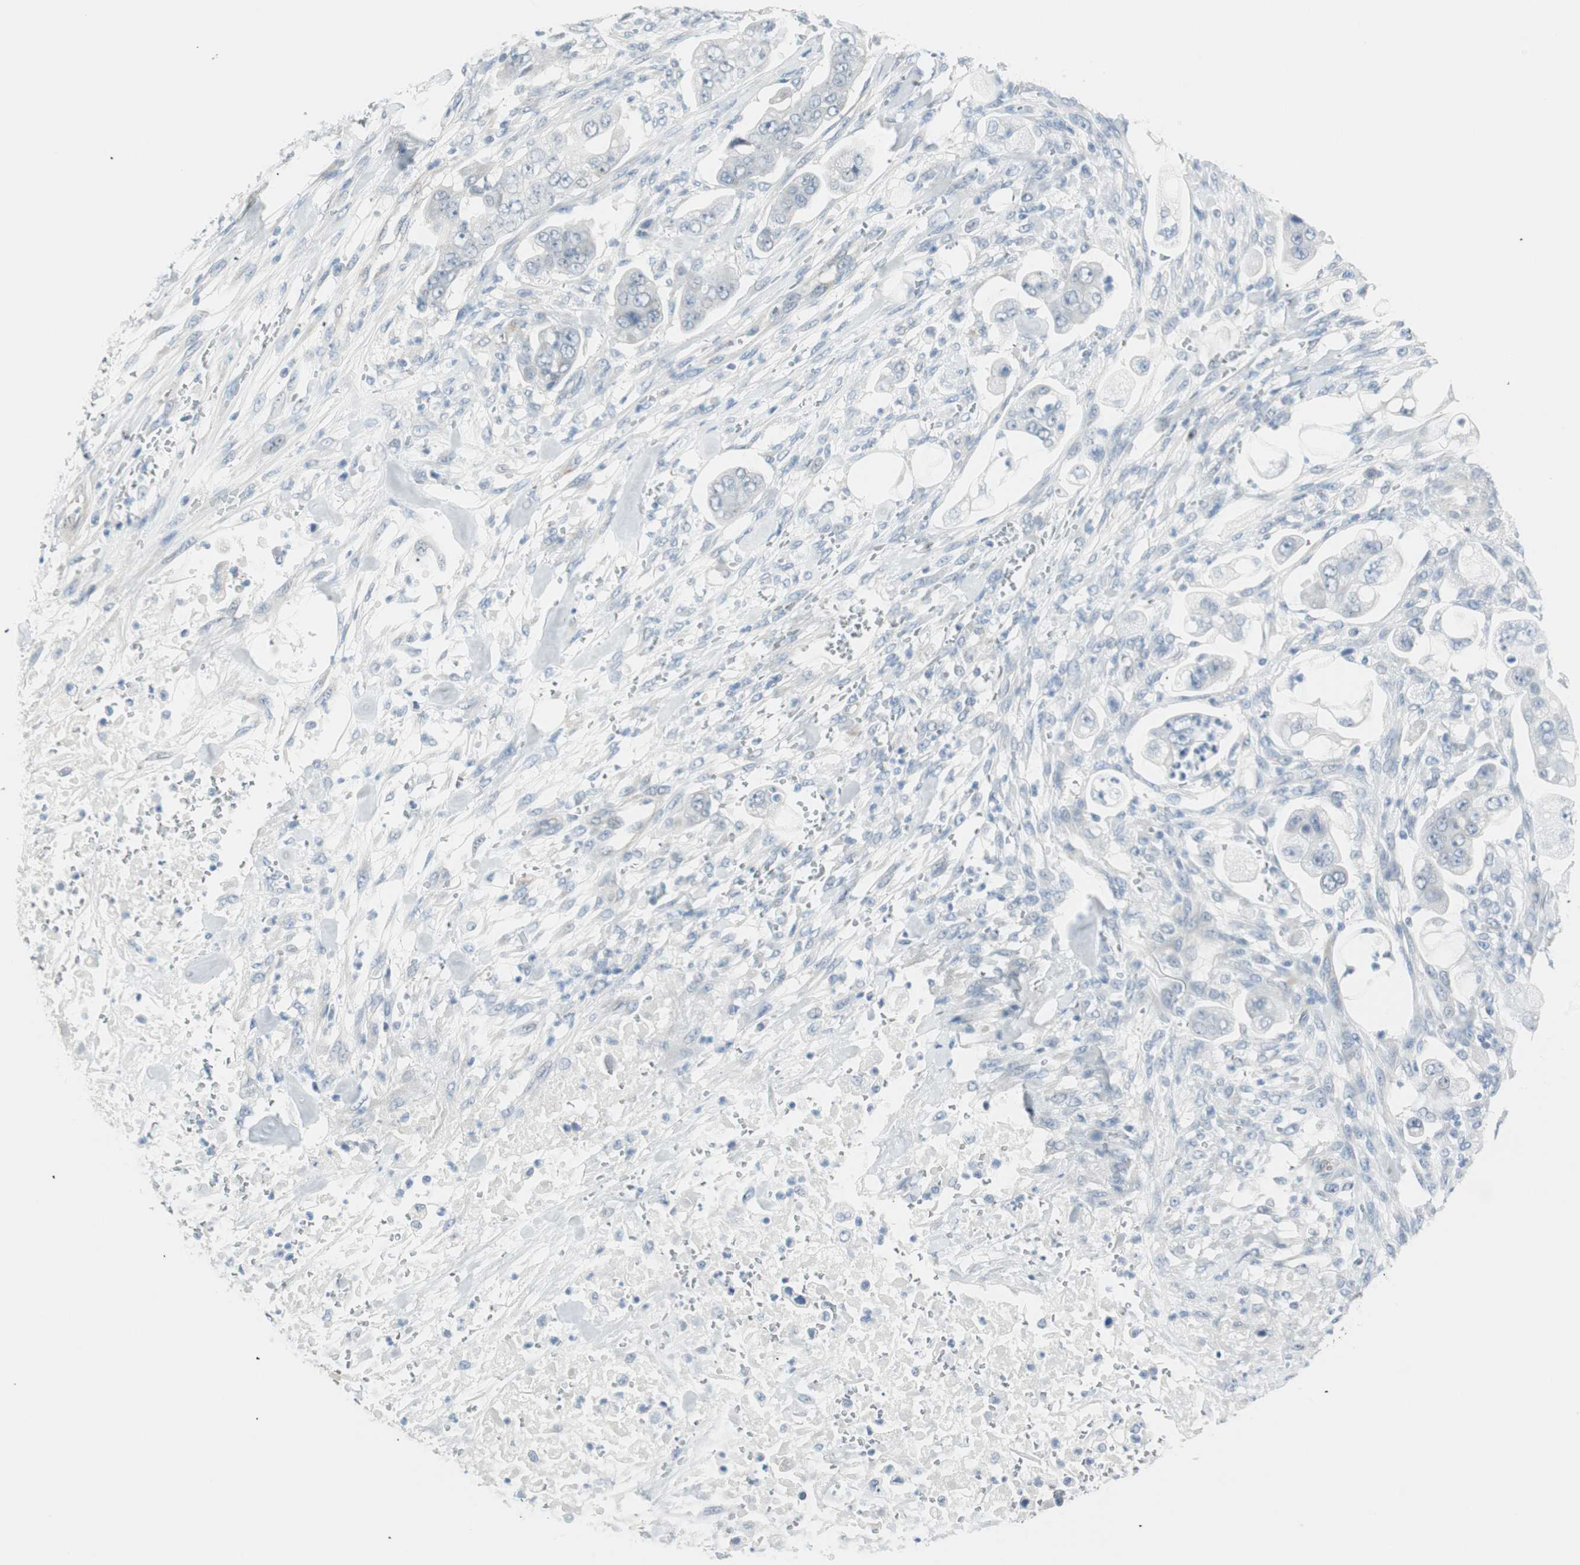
{"staining": {"intensity": "negative", "quantity": "none", "location": "none"}, "tissue": "stomach cancer", "cell_type": "Tumor cells", "image_type": "cancer", "snomed": [{"axis": "morphology", "description": "Adenocarcinoma, NOS"}, {"axis": "topography", "description": "Stomach"}], "caption": "An immunohistochemistry image of stomach cancer (adenocarcinoma) is shown. There is no staining in tumor cells of stomach cancer (adenocarcinoma).", "gene": "MLLT10", "patient": {"sex": "male", "age": 62}}